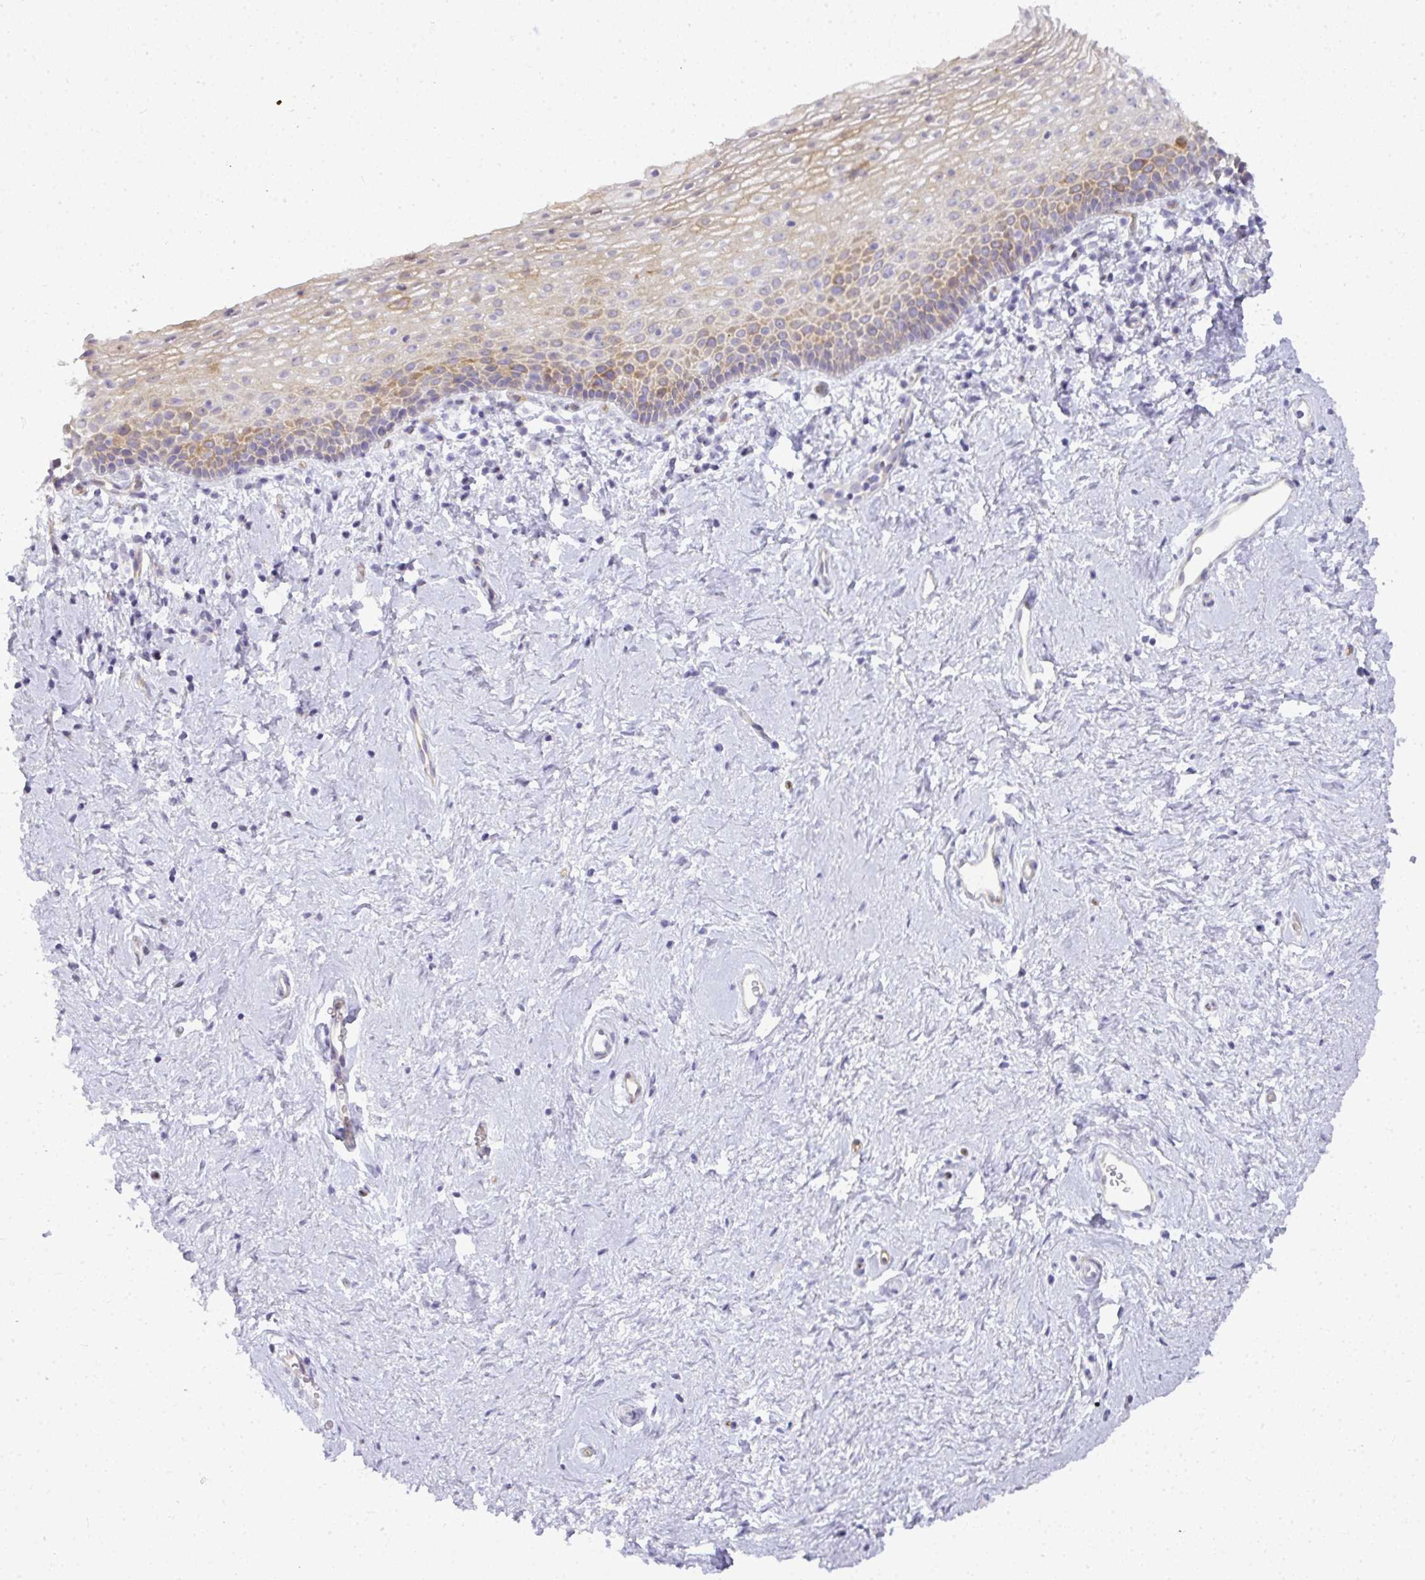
{"staining": {"intensity": "moderate", "quantity": "<25%", "location": "cytoplasmic/membranous"}, "tissue": "vagina", "cell_type": "Squamous epithelial cells", "image_type": "normal", "snomed": [{"axis": "morphology", "description": "Normal tissue, NOS"}, {"axis": "topography", "description": "Vagina"}], "caption": "This photomicrograph demonstrates immunohistochemistry (IHC) staining of benign vagina, with low moderate cytoplasmic/membranous staining in about <25% of squamous epithelial cells.", "gene": "LIPE", "patient": {"sex": "female", "age": 61}}